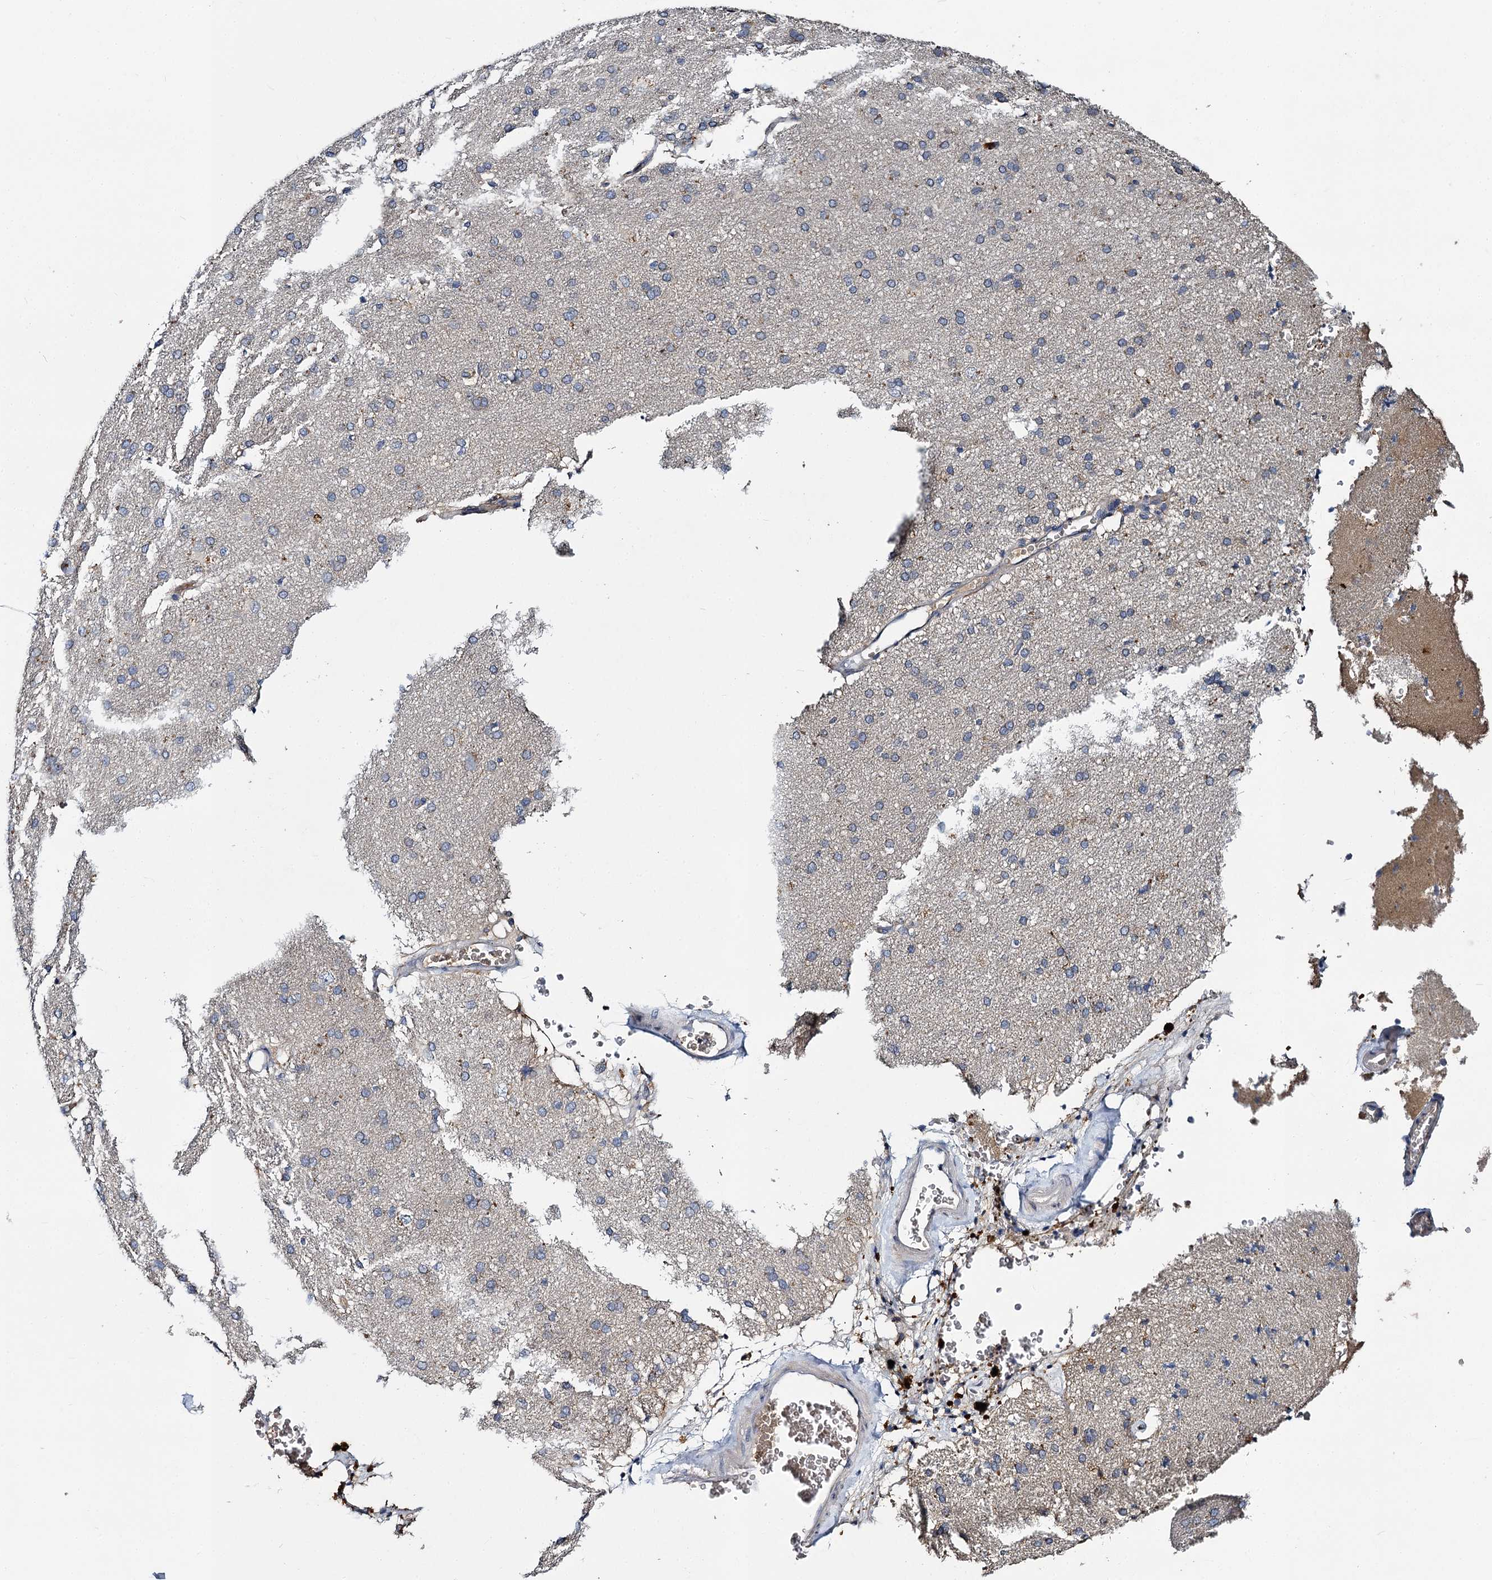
{"staining": {"intensity": "negative", "quantity": "none", "location": "none"}, "tissue": "cerebral cortex", "cell_type": "Endothelial cells", "image_type": "normal", "snomed": [{"axis": "morphology", "description": "Normal tissue, NOS"}, {"axis": "topography", "description": "Cerebral cortex"}], "caption": "This is a histopathology image of IHC staining of benign cerebral cortex, which shows no positivity in endothelial cells.", "gene": "SLC11A2", "patient": {"sex": "male", "age": 62}}